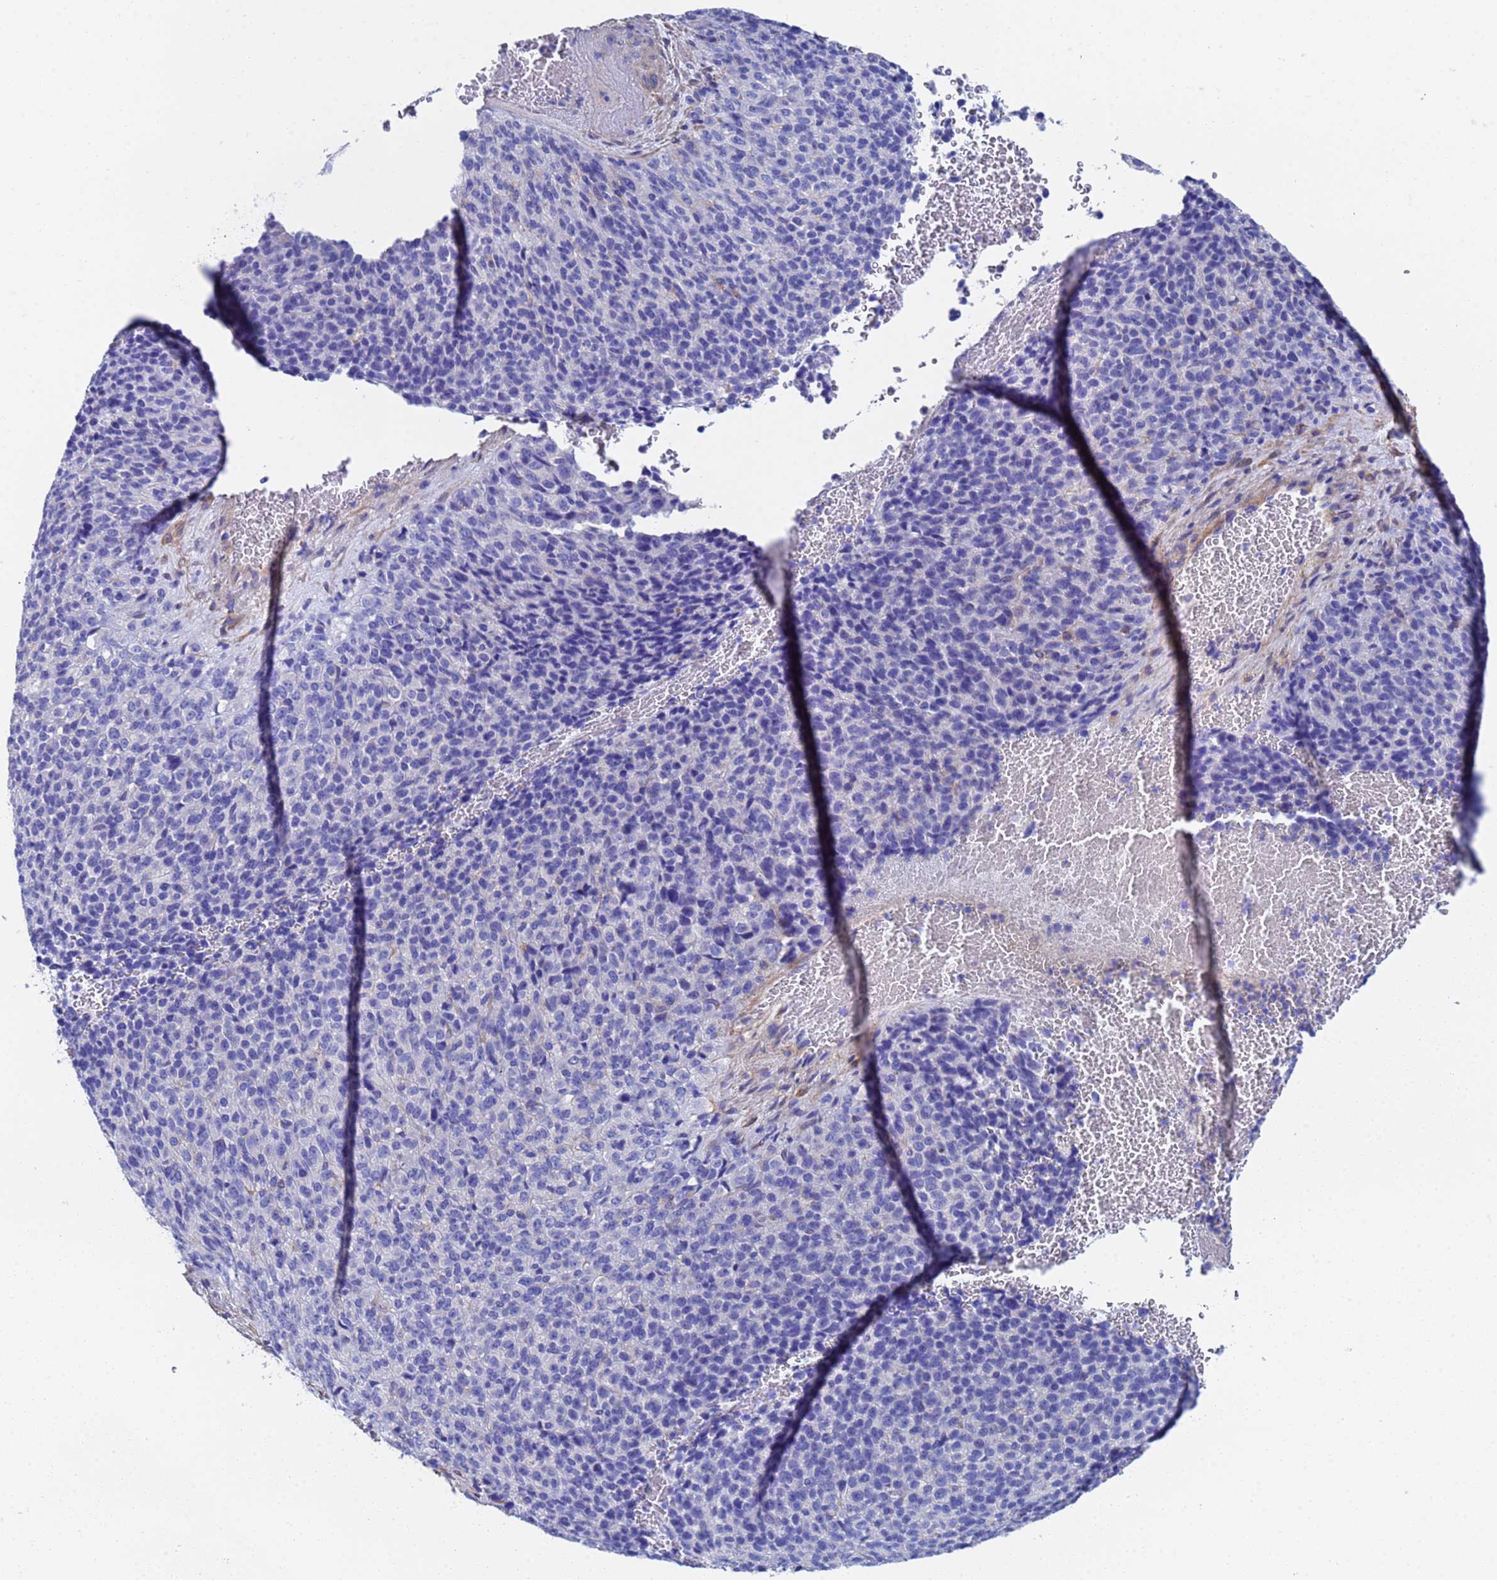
{"staining": {"intensity": "negative", "quantity": "none", "location": "none"}, "tissue": "melanoma", "cell_type": "Tumor cells", "image_type": "cancer", "snomed": [{"axis": "morphology", "description": "Malignant melanoma, Metastatic site"}, {"axis": "topography", "description": "Brain"}], "caption": "DAB immunohistochemical staining of malignant melanoma (metastatic site) demonstrates no significant staining in tumor cells. (Stains: DAB IHC with hematoxylin counter stain, Microscopy: brightfield microscopy at high magnification).", "gene": "CST4", "patient": {"sex": "female", "age": 56}}